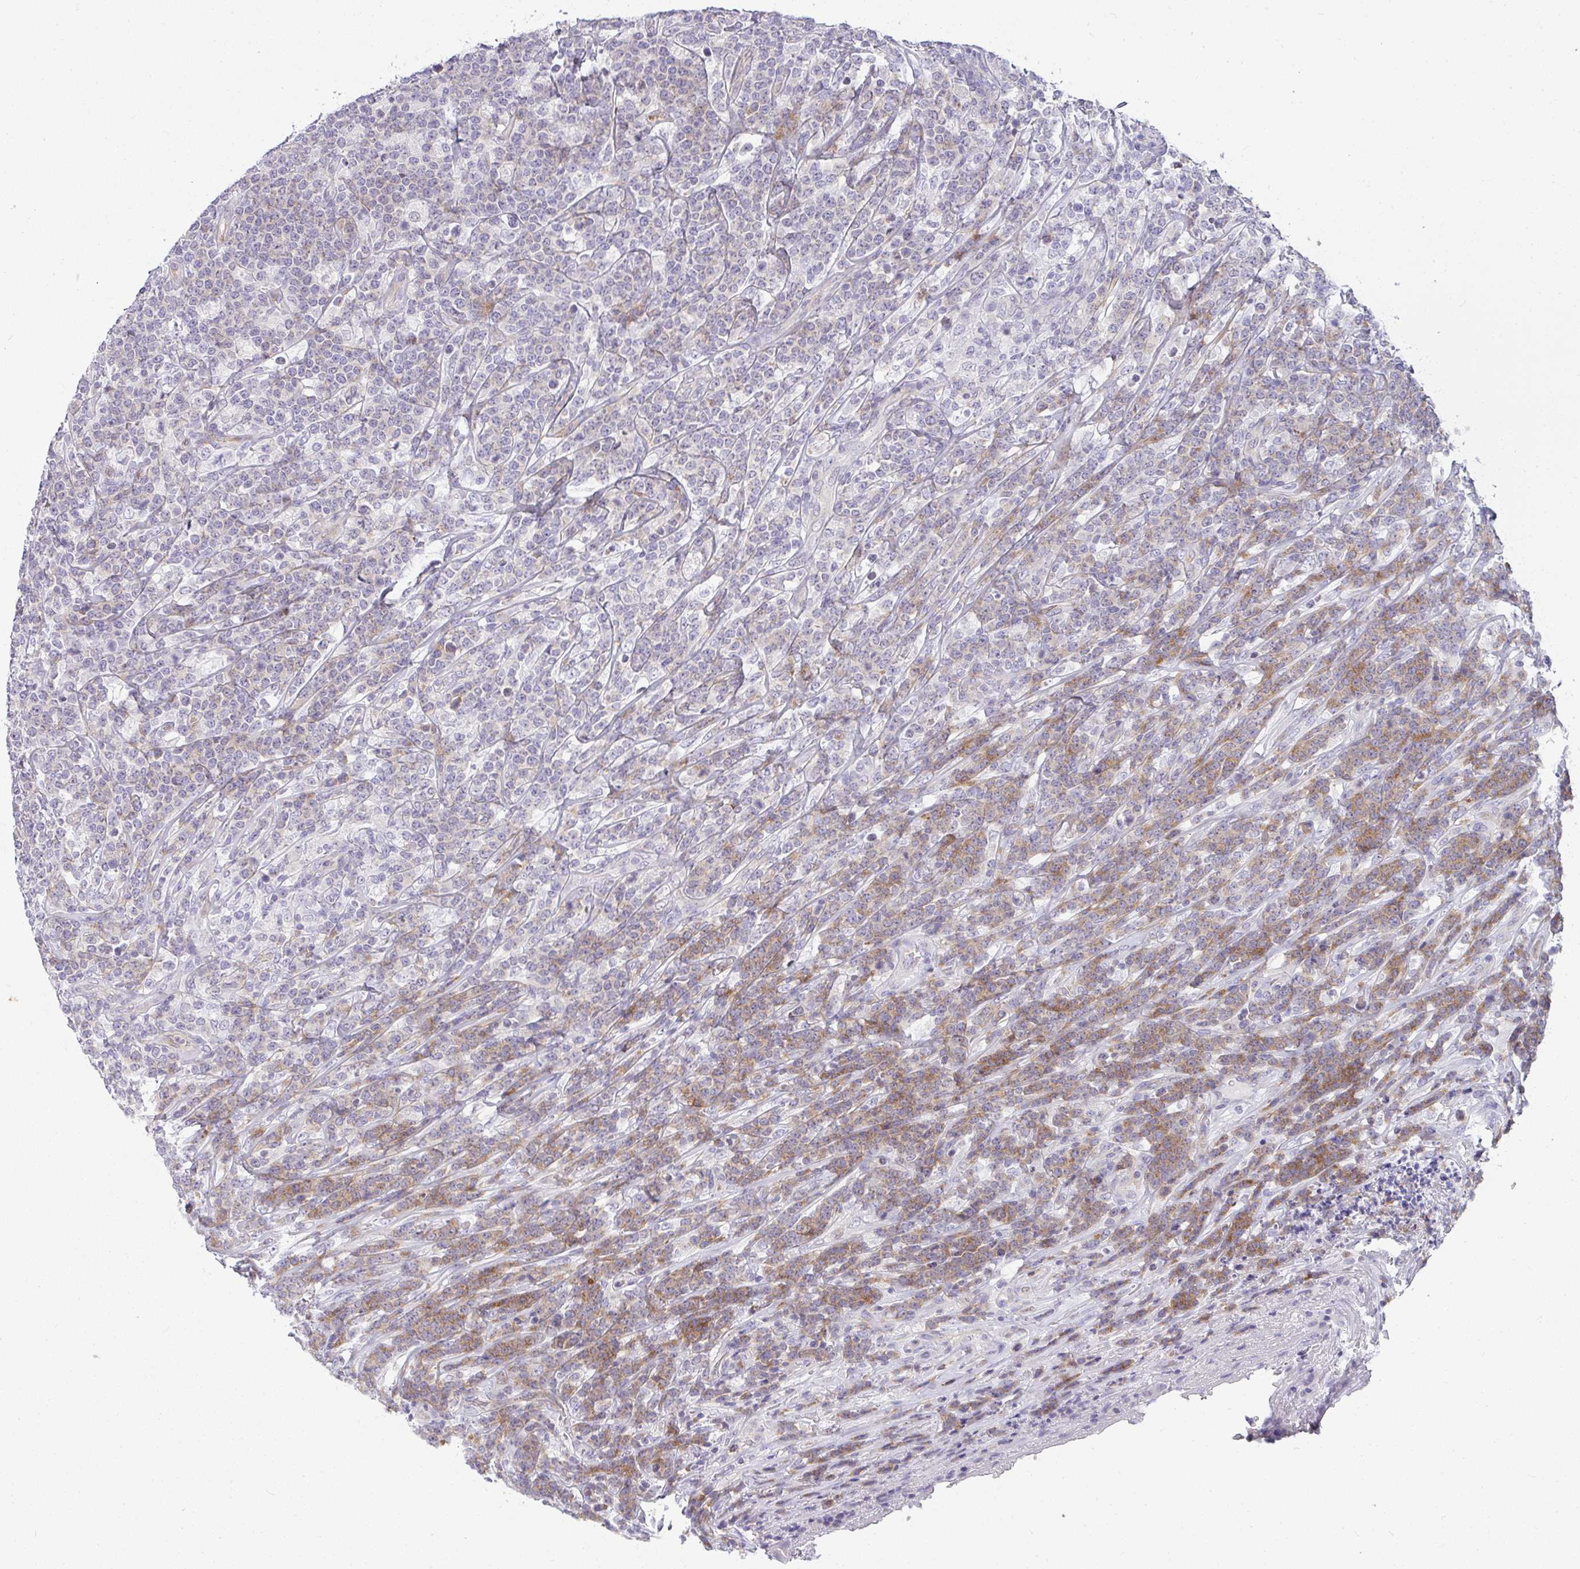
{"staining": {"intensity": "moderate", "quantity": "<25%", "location": "cytoplasmic/membranous"}, "tissue": "lymphoma", "cell_type": "Tumor cells", "image_type": "cancer", "snomed": [{"axis": "morphology", "description": "Malignant lymphoma, non-Hodgkin's type, High grade"}, {"axis": "topography", "description": "Small intestine"}], "caption": "Human malignant lymphoma, non-Hodgkin's type (high-grade) stained for a protein (brown) displays moderate cytoplasmic/membranous positive staining in approximately <25% of tumor cells.", "gene": "LIPE", "patient": {"sex": "male", "age": 8}}